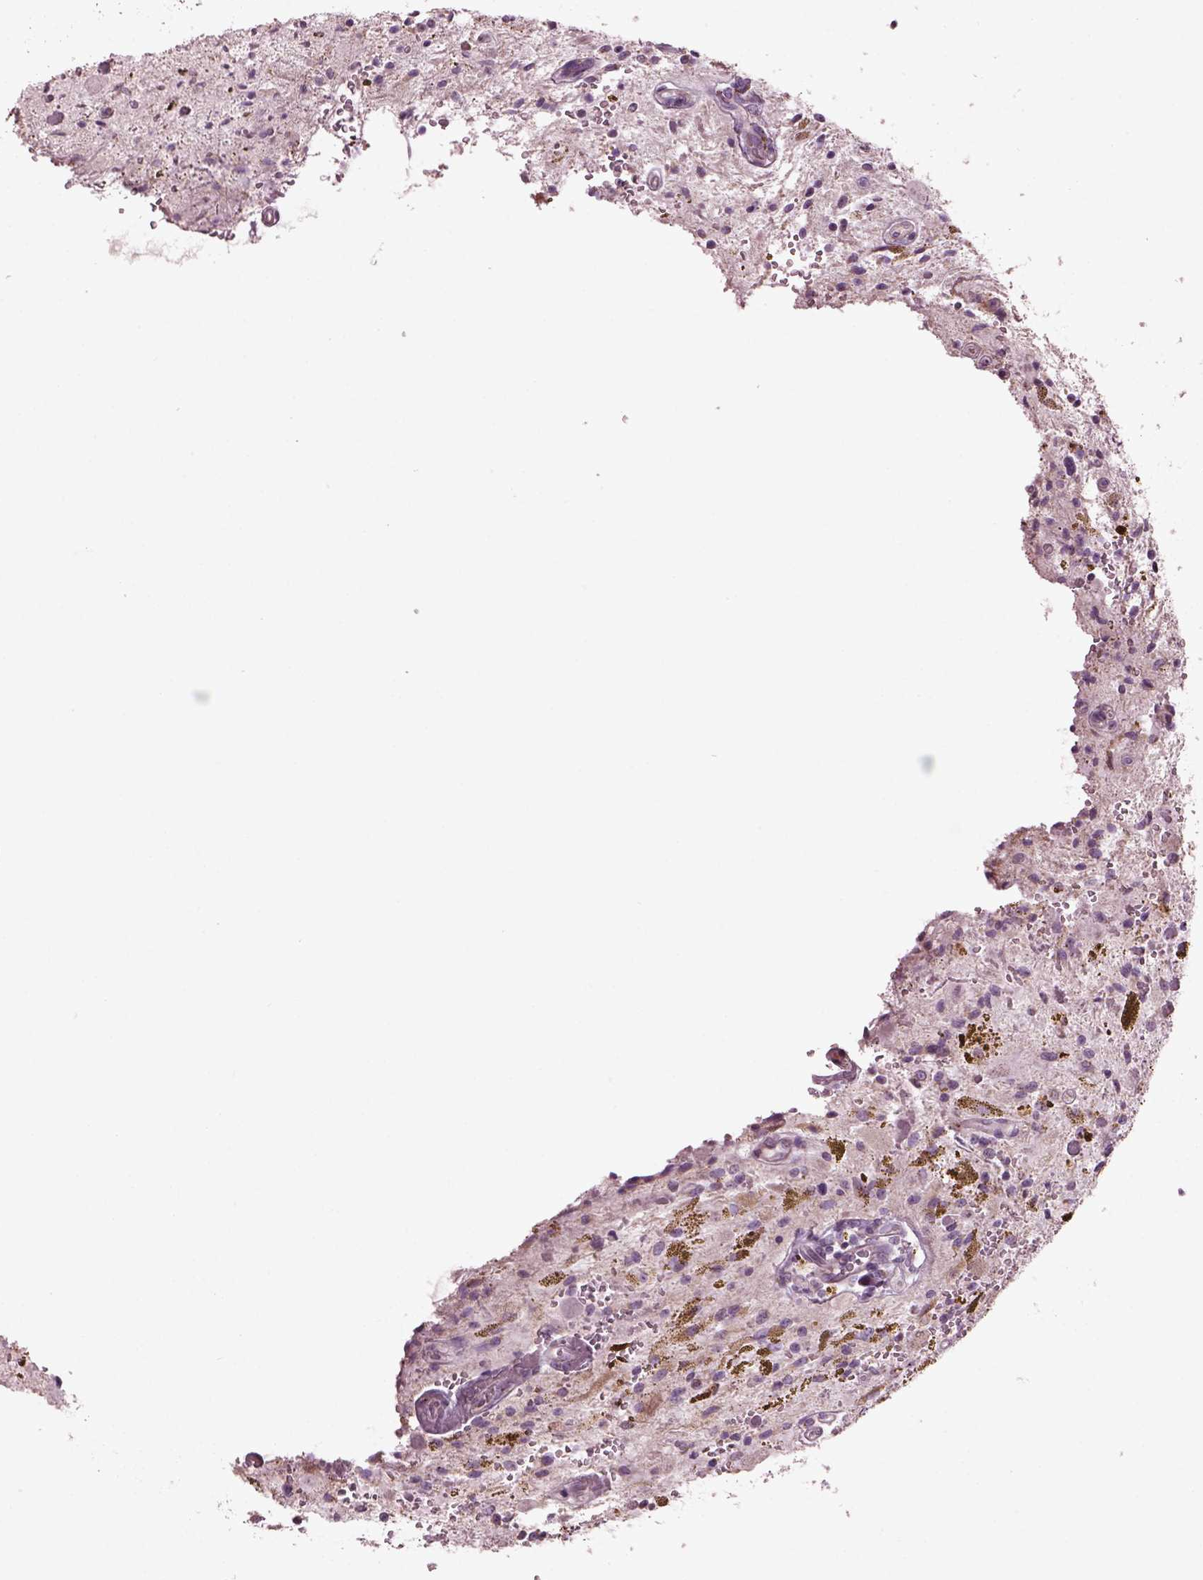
{"staining": {"intensity": "negative", "quantity": "none", "location": "none"}, "tissue": "glioma", "cell_type": "Tumor cells", "image_type": "cancer", "snomed": [{"axis": "morphology", "description": "Glioma, malignant, Low grade"}, {"axis": "topography", "description": "Cerebellum"}], "caption": "Immunohistochemical staining of human glioma reveals no significant positivity in tumor cells.", "gene": "SPATA7", "patient": {"sex": "female", "age": 14}}